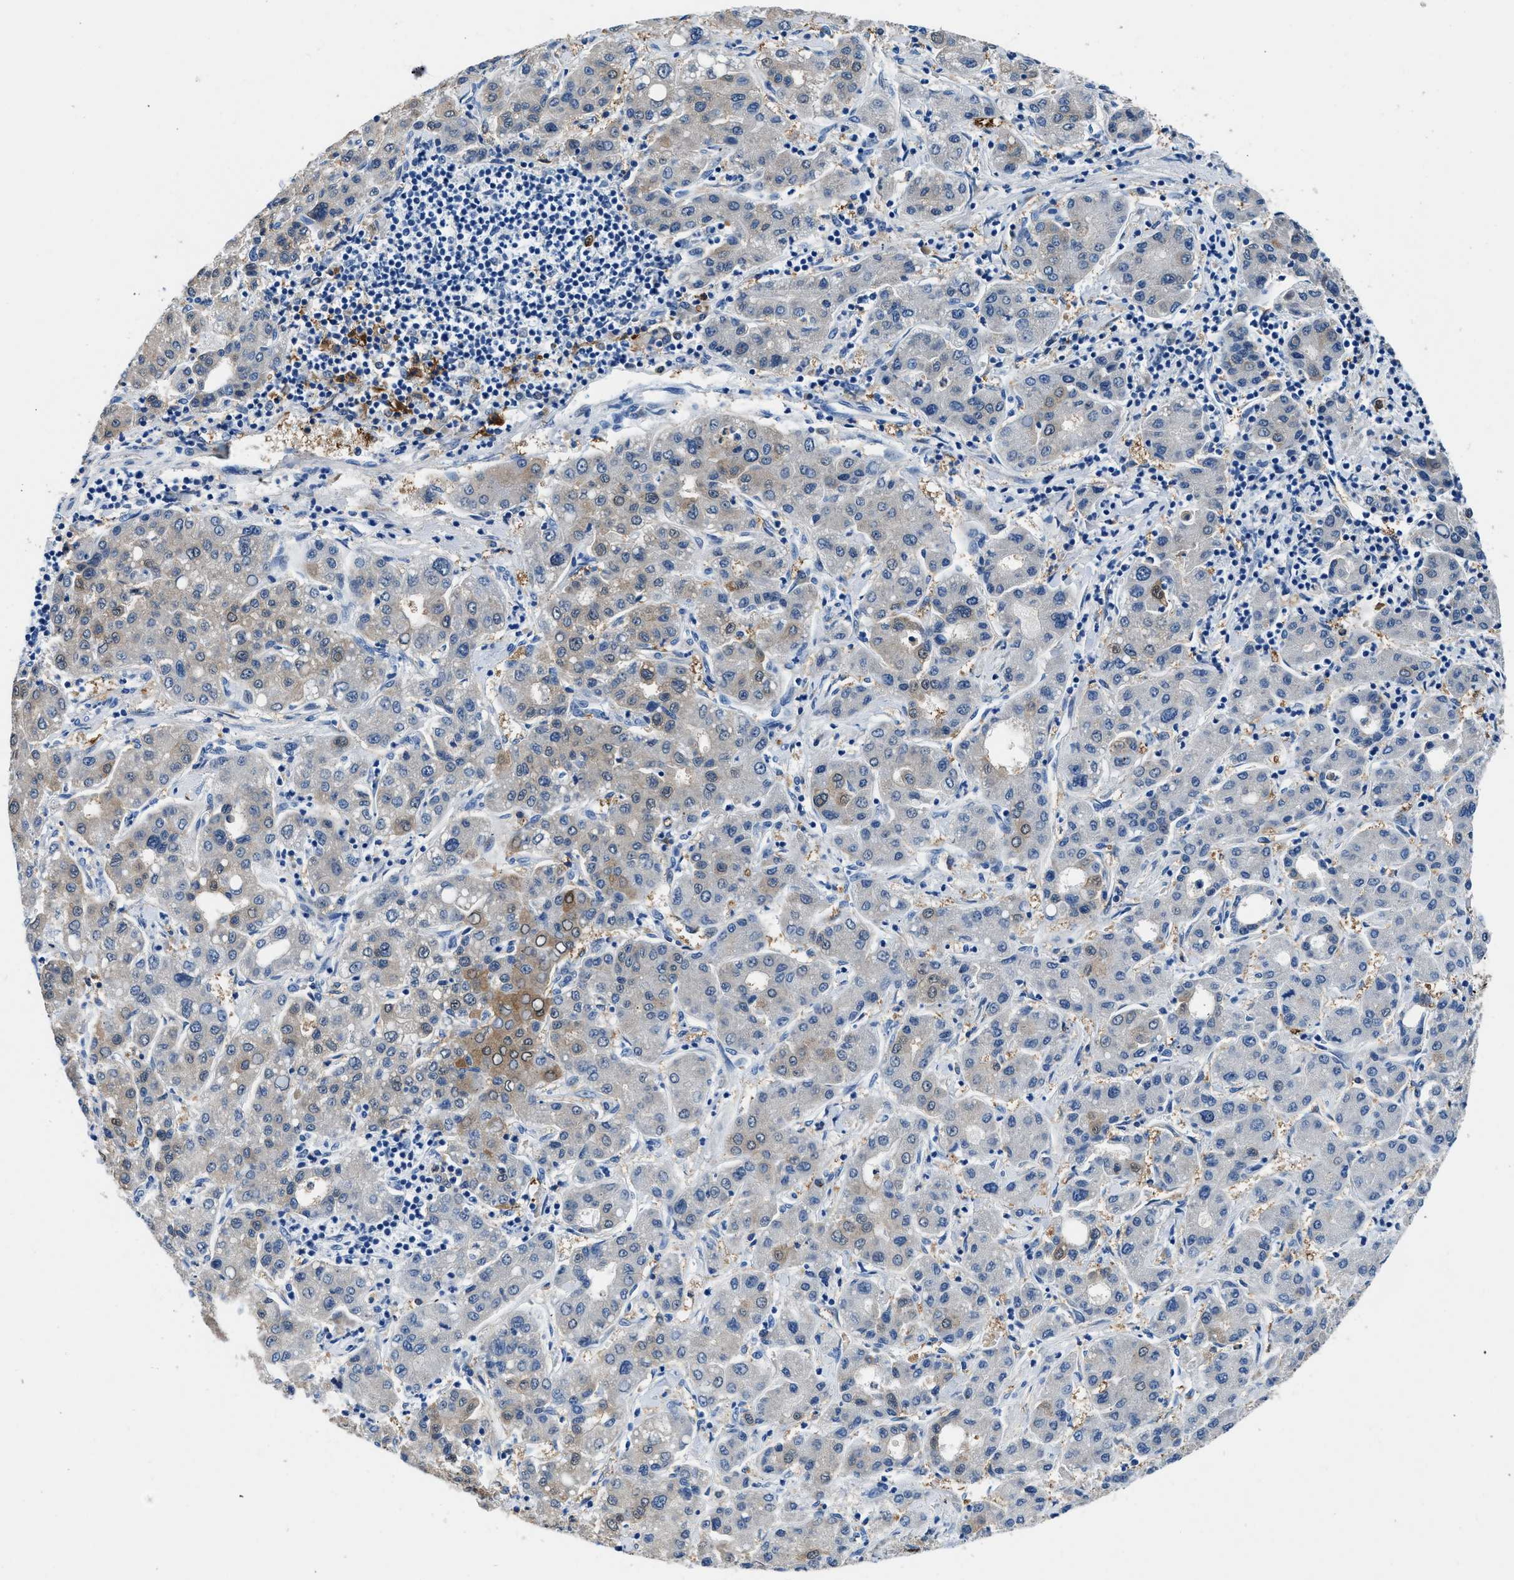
{"staining": {"intensity": "weak", "quantity": "25%-75%", "location": "cytoplasmic/membranous"}, "tissue": "liver cancer", "cell_type": "Tumor cells", "image_type": "cancer", "snomed": [{"axis": "morphology", "description": "Carcinoma, Hepatocellular, NOS"}, {"axis": "topography", "description": "Liver"}], "caption": "DAB (3,3'-diaminobenzidine) immunohistochemical staining of liver hepatocellular carcinoma demonstrates weak cytoplasmic/membranous protein staining in approximately 25%-75% of tumor cells.", "gene": "FADS6", "patient": {"sex": "male", "age": 65}}